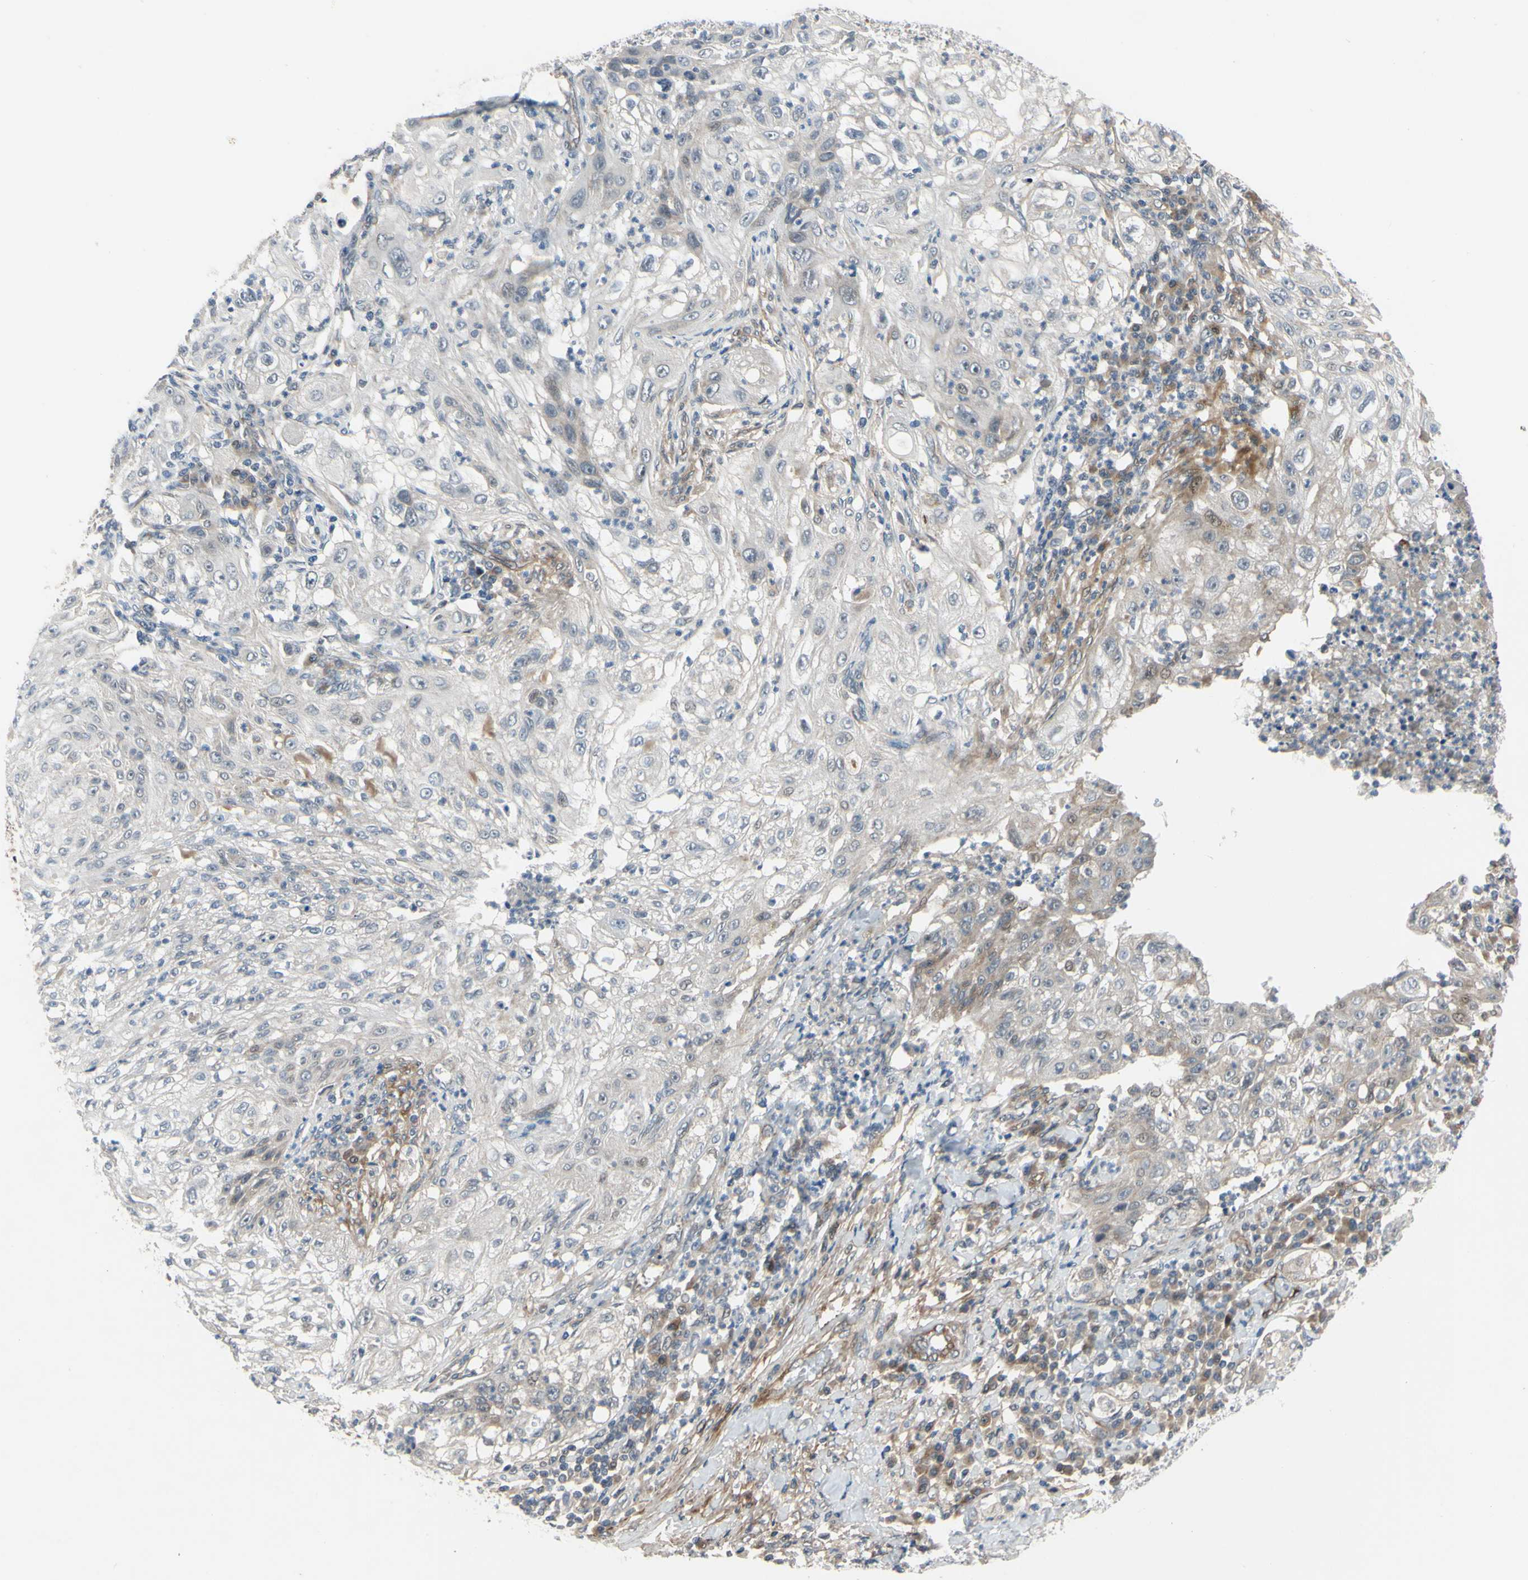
{"staining": {"intensity": "weak", "quantity": "25%-75%", "location": "cytoplasmic/membranous"}, "tissue": "lung cancer", "cell_type": "Tumor cells", "image_type": "cancer", "snomed": [{"axis": "morphology", "description": "Inflammation, NOS"}, {"axis": "morphology", "description": "Squamous cell carcinoma, NOS"}, {"axis": "topography", "description": "Lymph node"}, {"axis": "topography", "description": "Soft tissue"}, {"axis": "topography", "description": "Lung"}], "caption": "The micrograph shows staining of lung squamous cell carcinoma, revealing weak cytoplasmic/membranous protein expression (brown color) within tumor cells. (DAB IHC with brightfield microscopy, high magnification).", "gene": "COMMD9", "patient": {"sex": "male", "age": 66}}